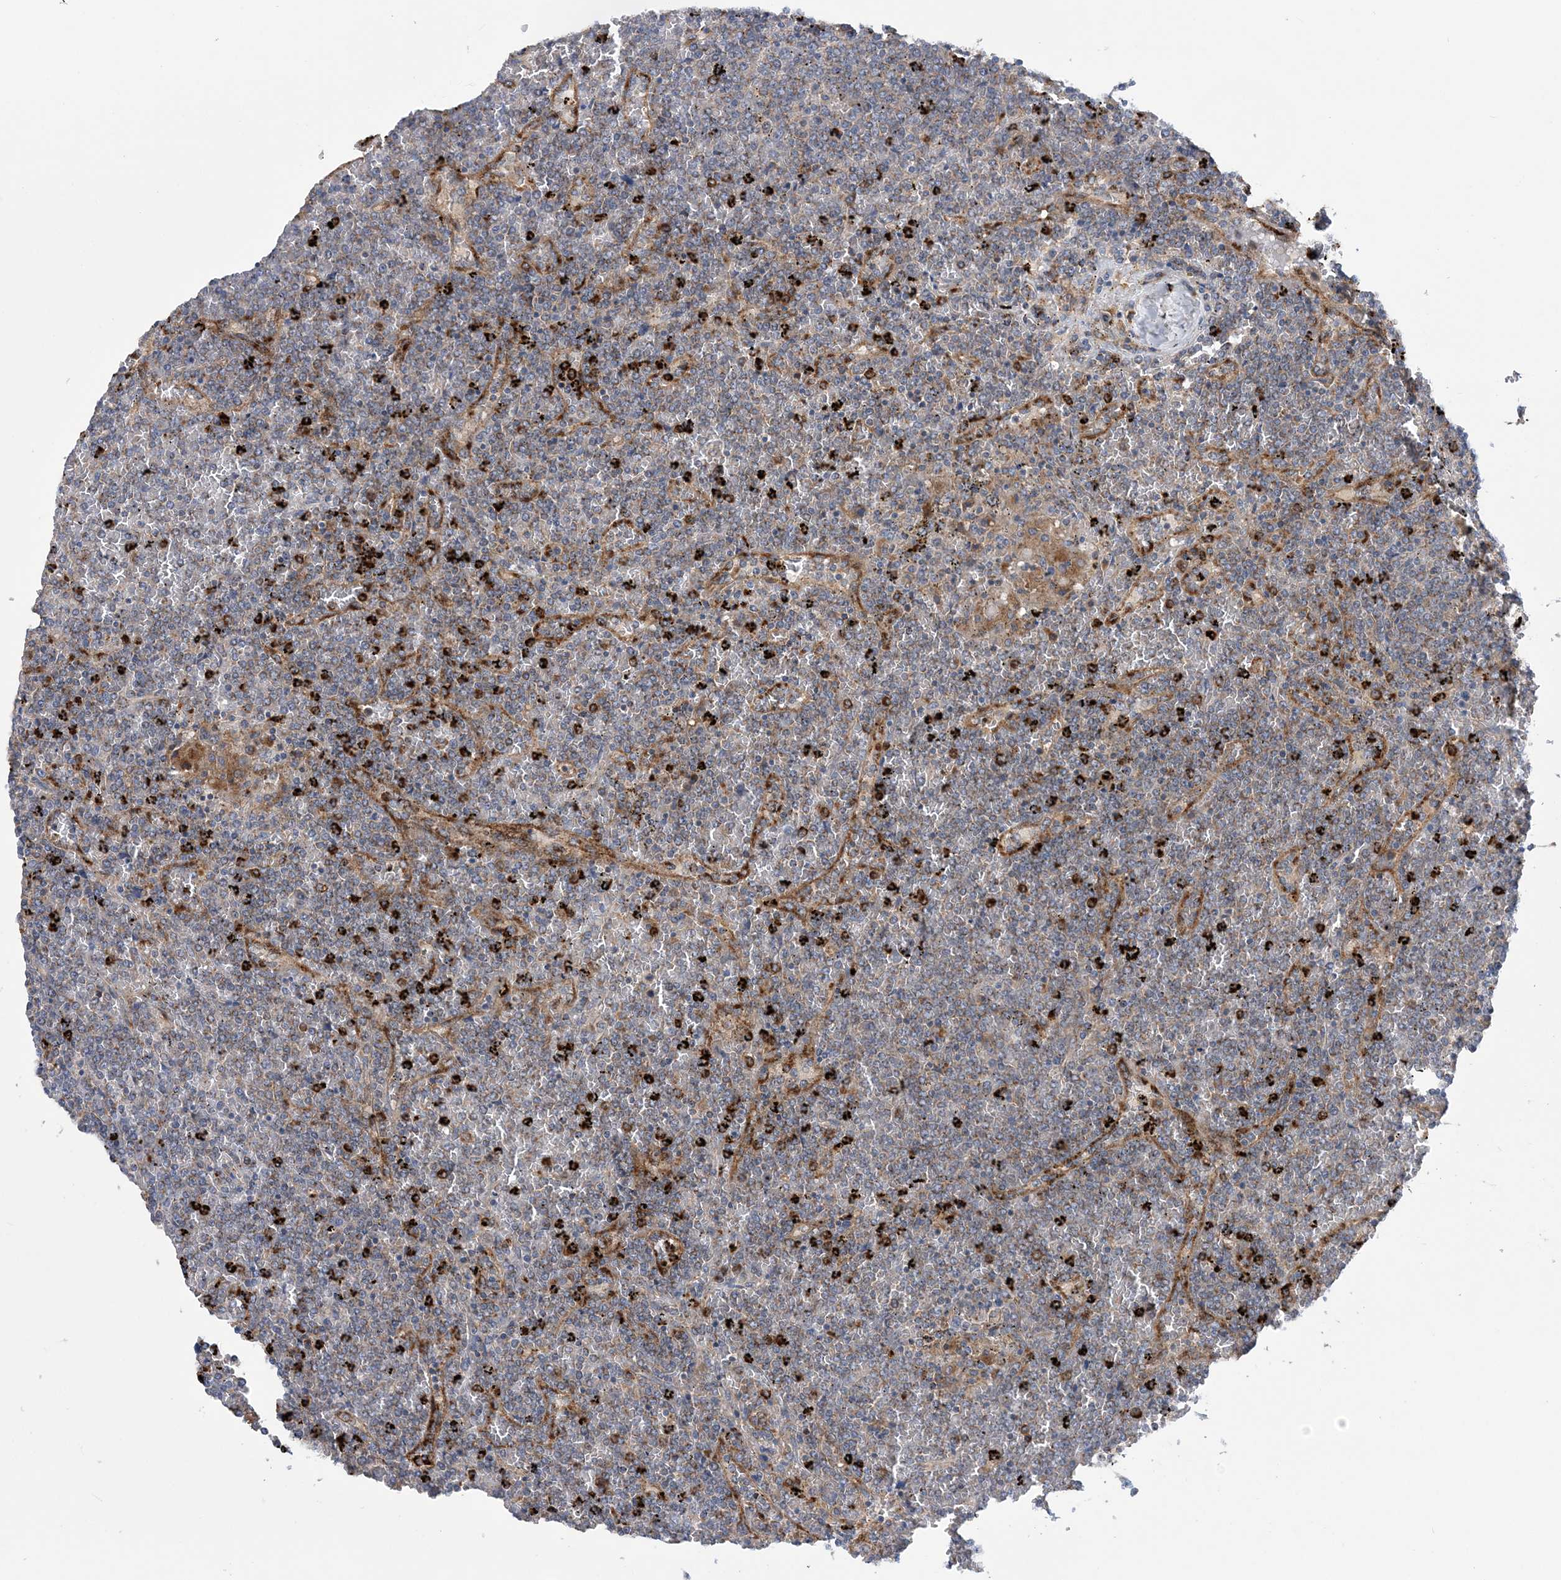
{"staining": {"intensity": "negative", "quantity": "none", "location": "none"}, "tissue": "lymphoma", "cell_type": "Tumor cells", "image_type": "cancer", "snomed": [{"axis": "morphology", "description": "Malignant lymphoma, non-Hodgkin's type, Low grade"}, {"axis": "topography", "description": "Spleen"}], "caption": "Protein analysis of lymphoma displays no significant positivity in tumor cells. The staining was performed using DAB (3,3'-diaminobenzidine) to visualize the protein expression in brown, while the nuclei were stained in blue with hematoxylin (Magnification: 20x).", "gene": "PTTG1IP", "patient": {"sex": "female", "age": 19}}